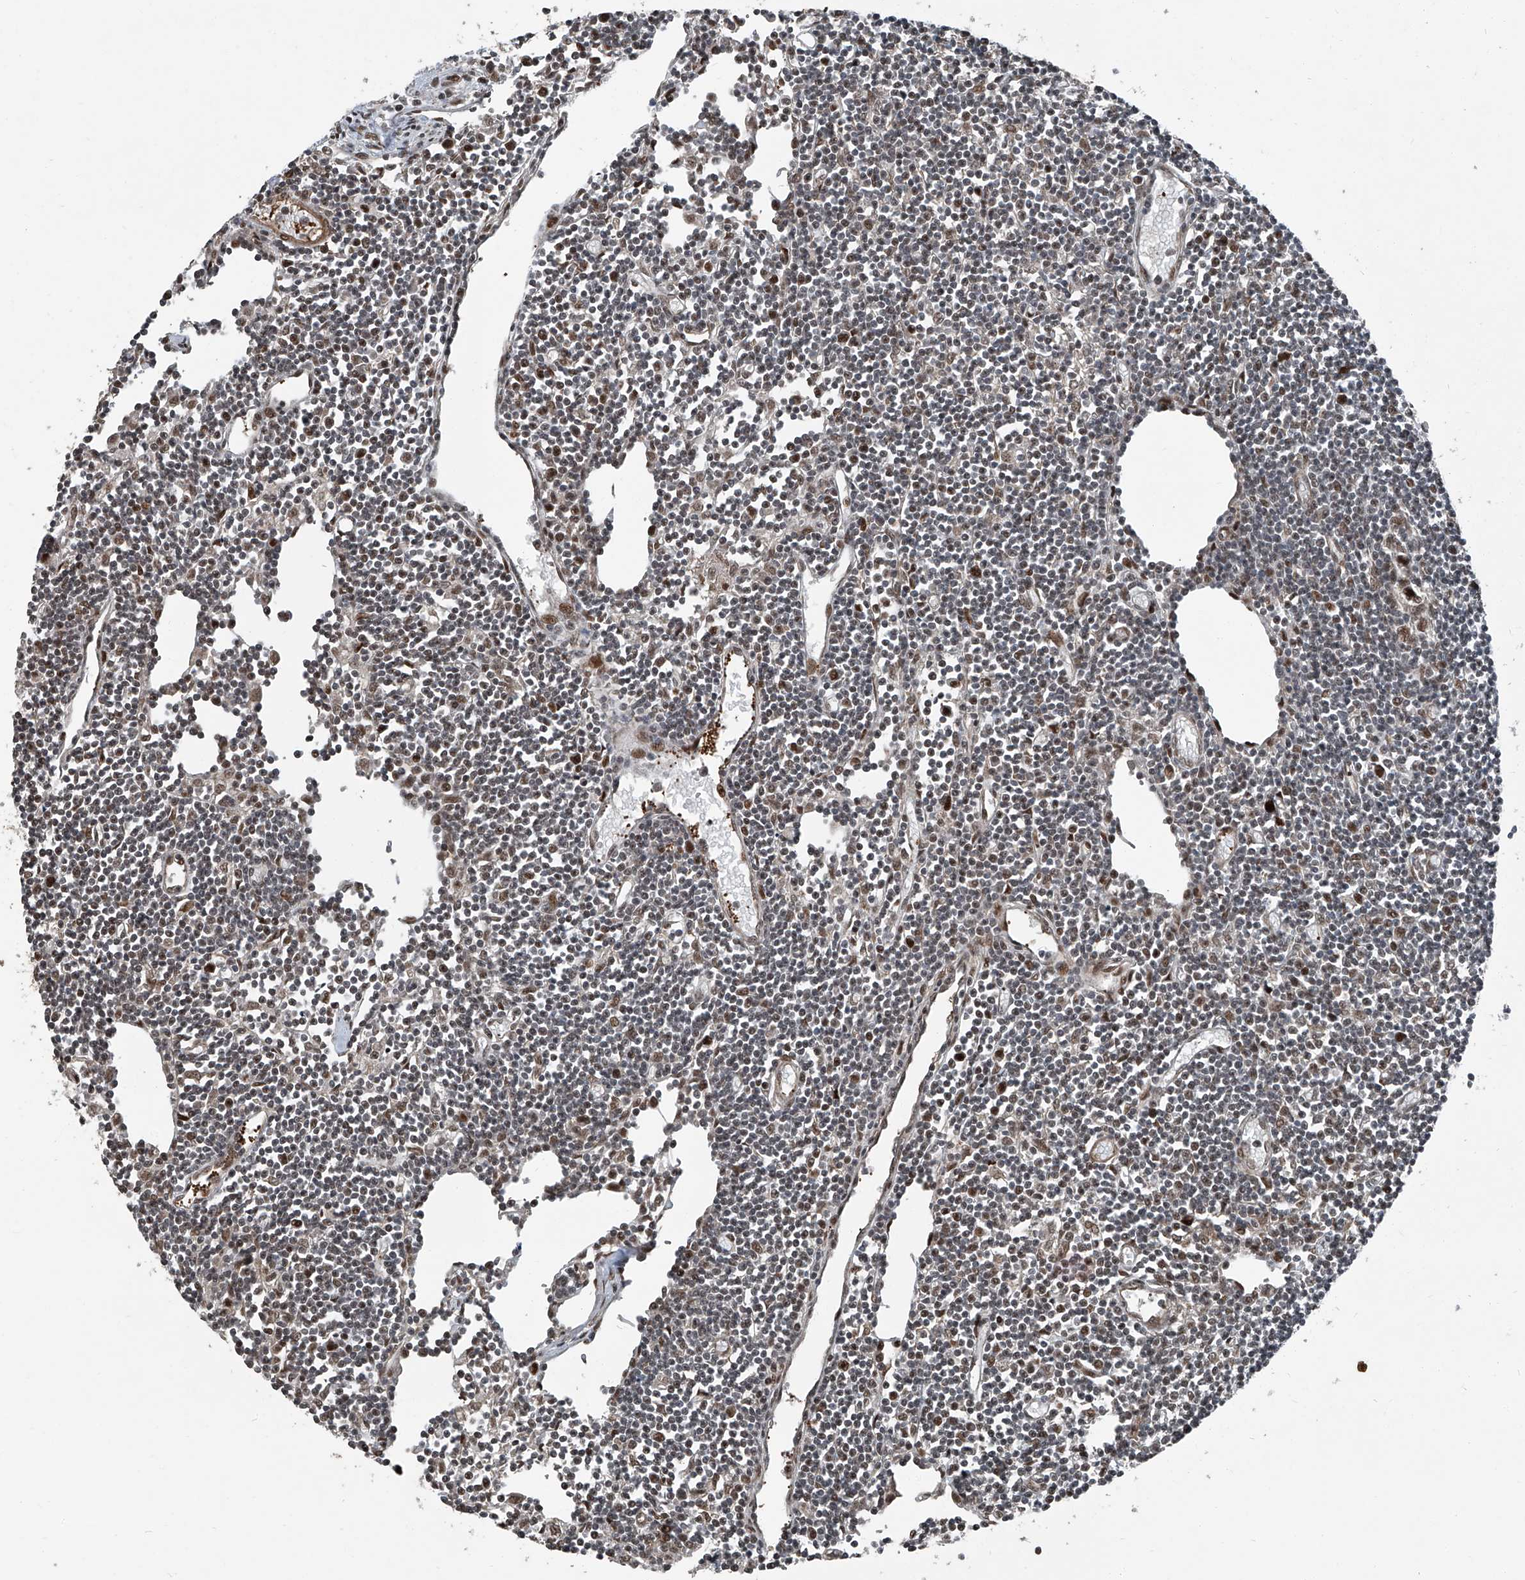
{"staining": {"intensity": "moderate", "quantity": ">75%", "location": "nuclear"}, "tissue": "lymph node", "cell_type": "Germinal center cells", "image_type": "normal", "snomed": [{"axis": "morphology", "description": "Normal tissue, NOS"}, {"axis": "topography", "description": "Lymph node"}], "caption": "An immunohistochemistry micrograph of benign tissue is shown. Protein staining in brown highlights moderate nuclear positivity in lymph node within germinal center cells. (DAB (3,3'-diaminobenzidine) = brown stain, brightfield microscopy at high magnification).", "gene": "ZNF570", "patient": {"sex": "female", "age": 11}}